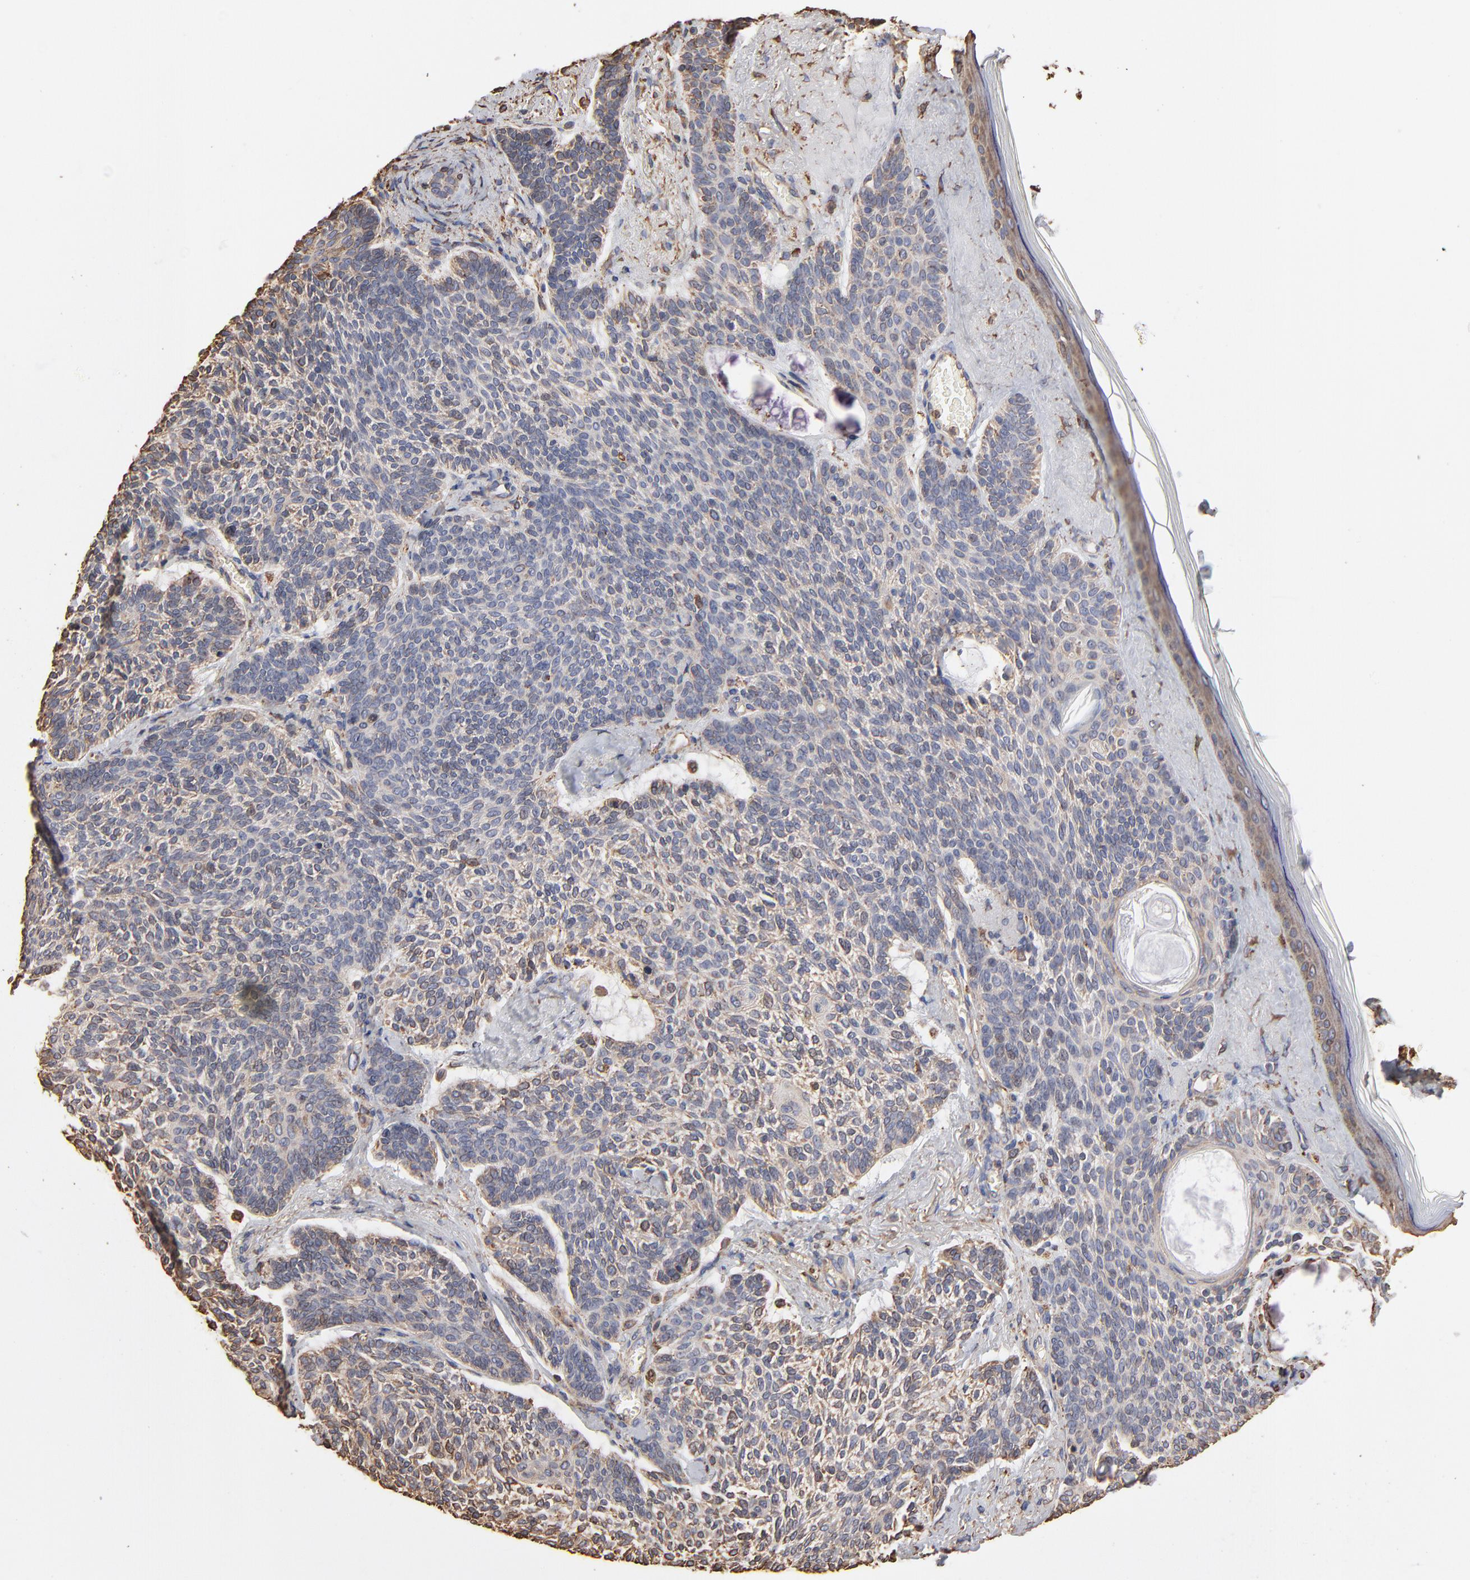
{"staining": {"intensity": "moderate", "quantity": ">75%", "location": "cytoplasmic/membranous"}, "tissue": "skin cancer", "cell_type": "Tumor cells", "image_type": "cancer", "snomed": [{"axis": "morphology", "description": "Normal tissue, NOS"}, {"axis": "morphology", "description": "Basal cell carcinoma"}, {"axis": "topography", "description": "Skin"}], "caption": "Basal cell carcinoma (skin) was stained to show a protein in brown. There is medium levels of moderate cytoplasmic/membranous positivity in approximately >75% of tumor cells.", "gene": "PDIA3", "patient": {"sex": "female", "age": 70}}